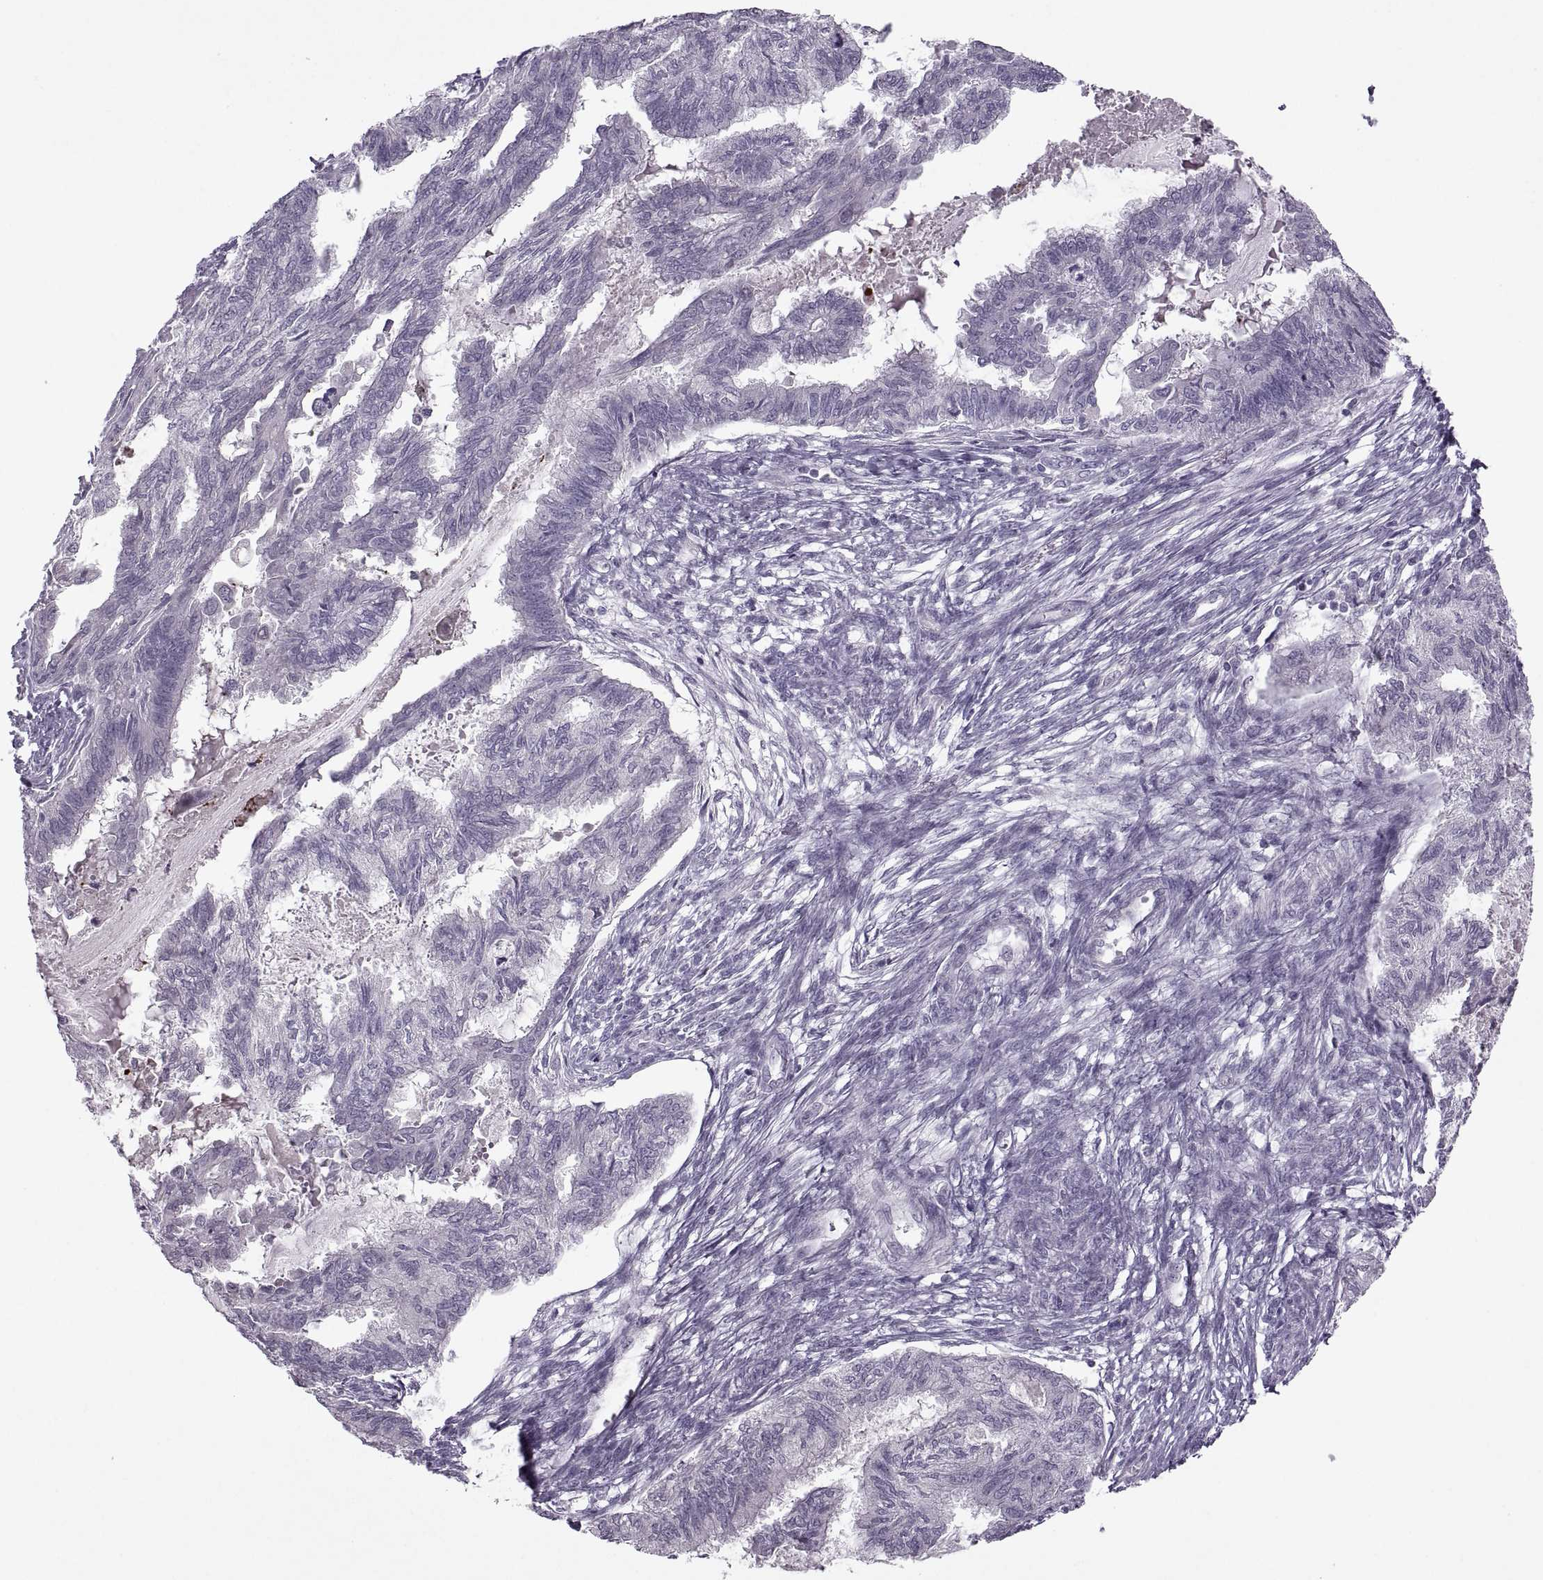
{"staining": {"intensity": "negative", "quantity": "none", "location": "none"}, "tissue": "endometrial cancer", "cell_type": "Tumor cells", "image_type": "cancer", "snomed": [{"axis": "morphology", "description": "Adenocarcinoma, NOS"}, {"axis": "topography", "description": "Endometrium"}], "caption": "Tumor cells are negative for brown protein staining in endometrial adenocarcinoma. (DAB (3,3'-diaminobenzidine) immunohistochemistry (IHC) visualized using brightfield microscopy, high magnification).", "gene": "MGAT4D", "patient": {"sex": "female", "age": 86}}